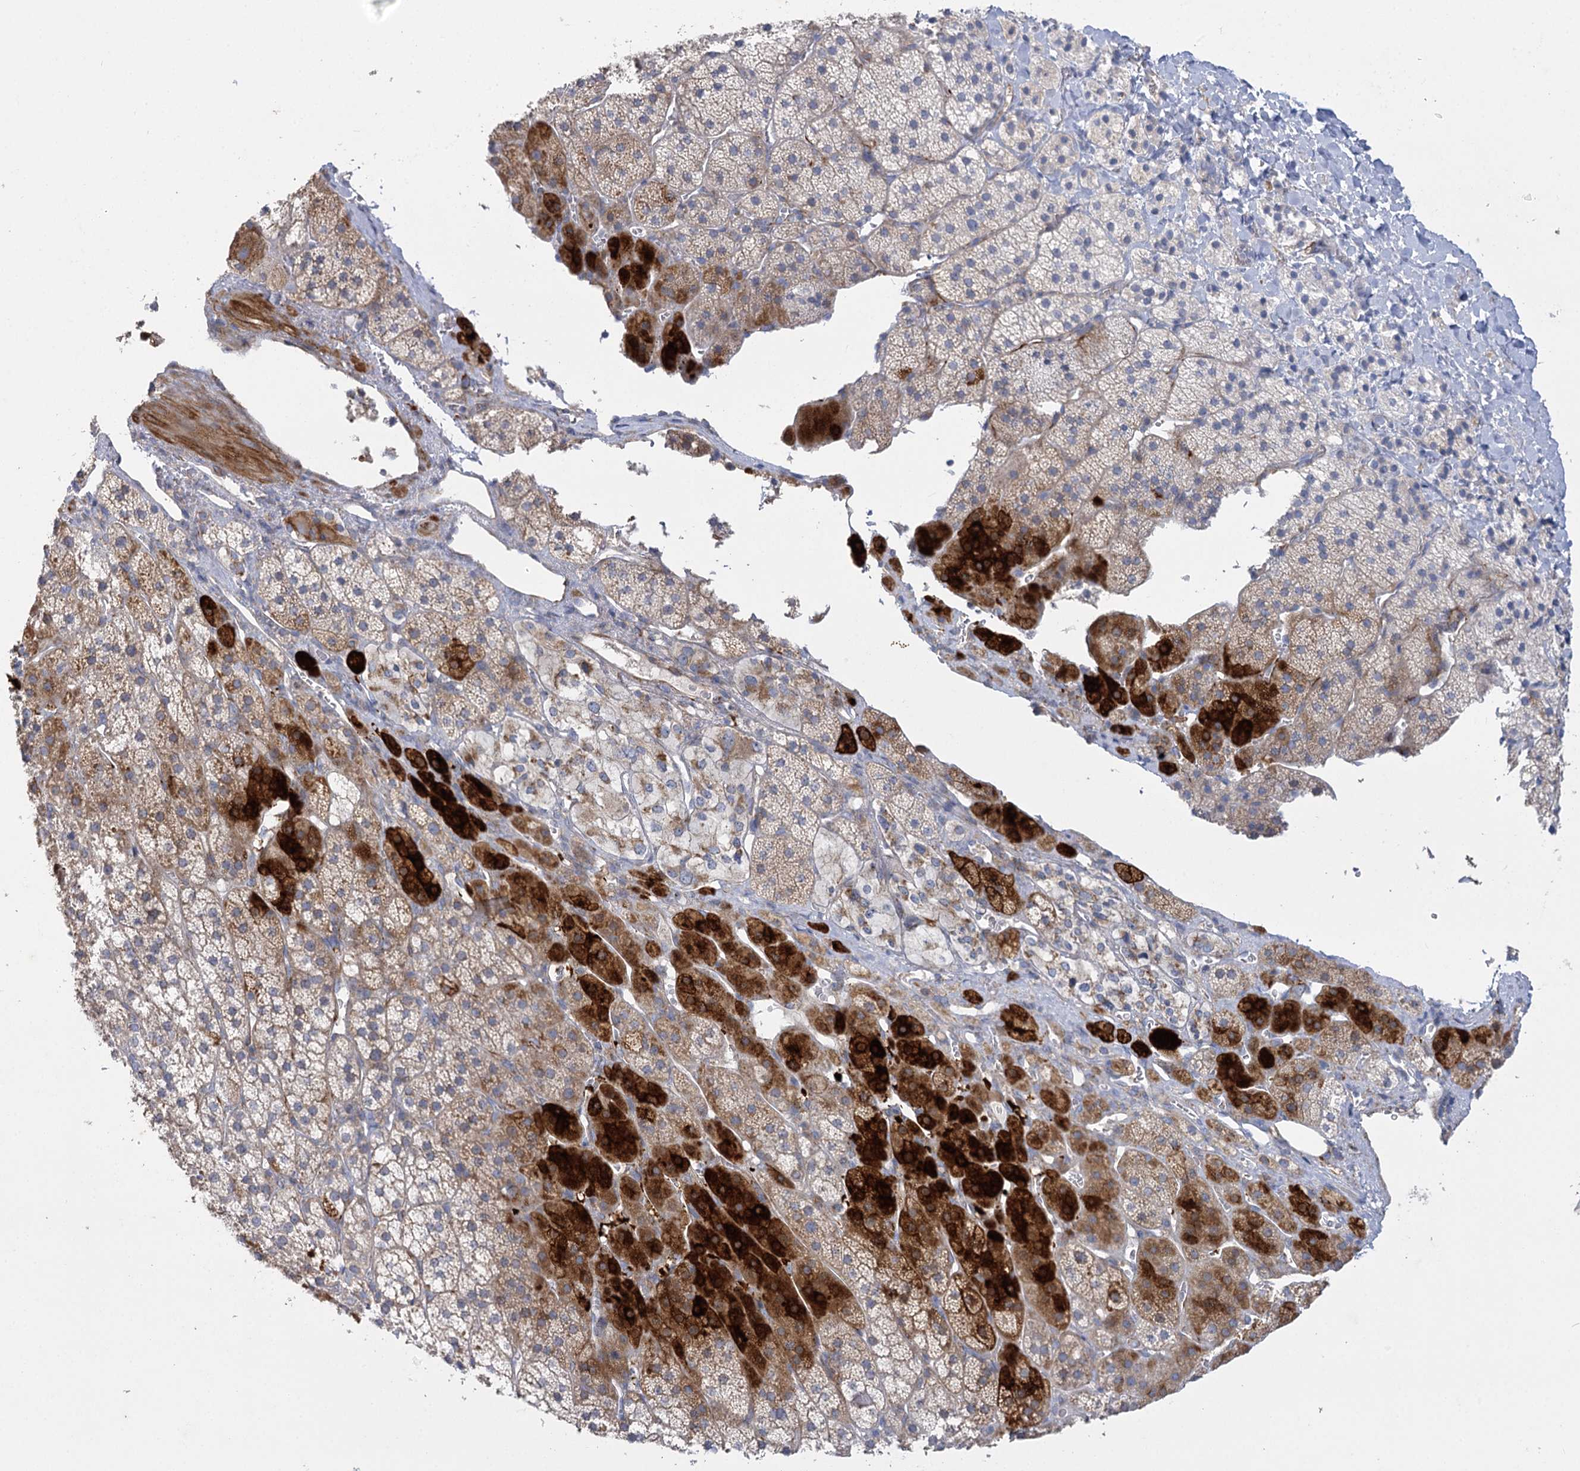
{"staining": {"intensity": "strong", "quantity": "<25%", "location": "cytoplasmic/membranous"}, "tissue": "adrenal gland", "cell_type": "Glandular cells", "image_type": "normal", "snomed": [{"axis": "morphology", "description": "Normal tissue, NOS"}, {"axis": "topography", "description": "Adrenal gland"}], "caption": "Glandular cells display medium levels of strong cytoplasmic/membranous staining in approximately <25% of cells in unremarkable adrenal gland. The protein is shown in brown color, while the nuclei are stained blue.", "gene": "DHTKD1", "patient": {"sex": "female", "age": 44}}